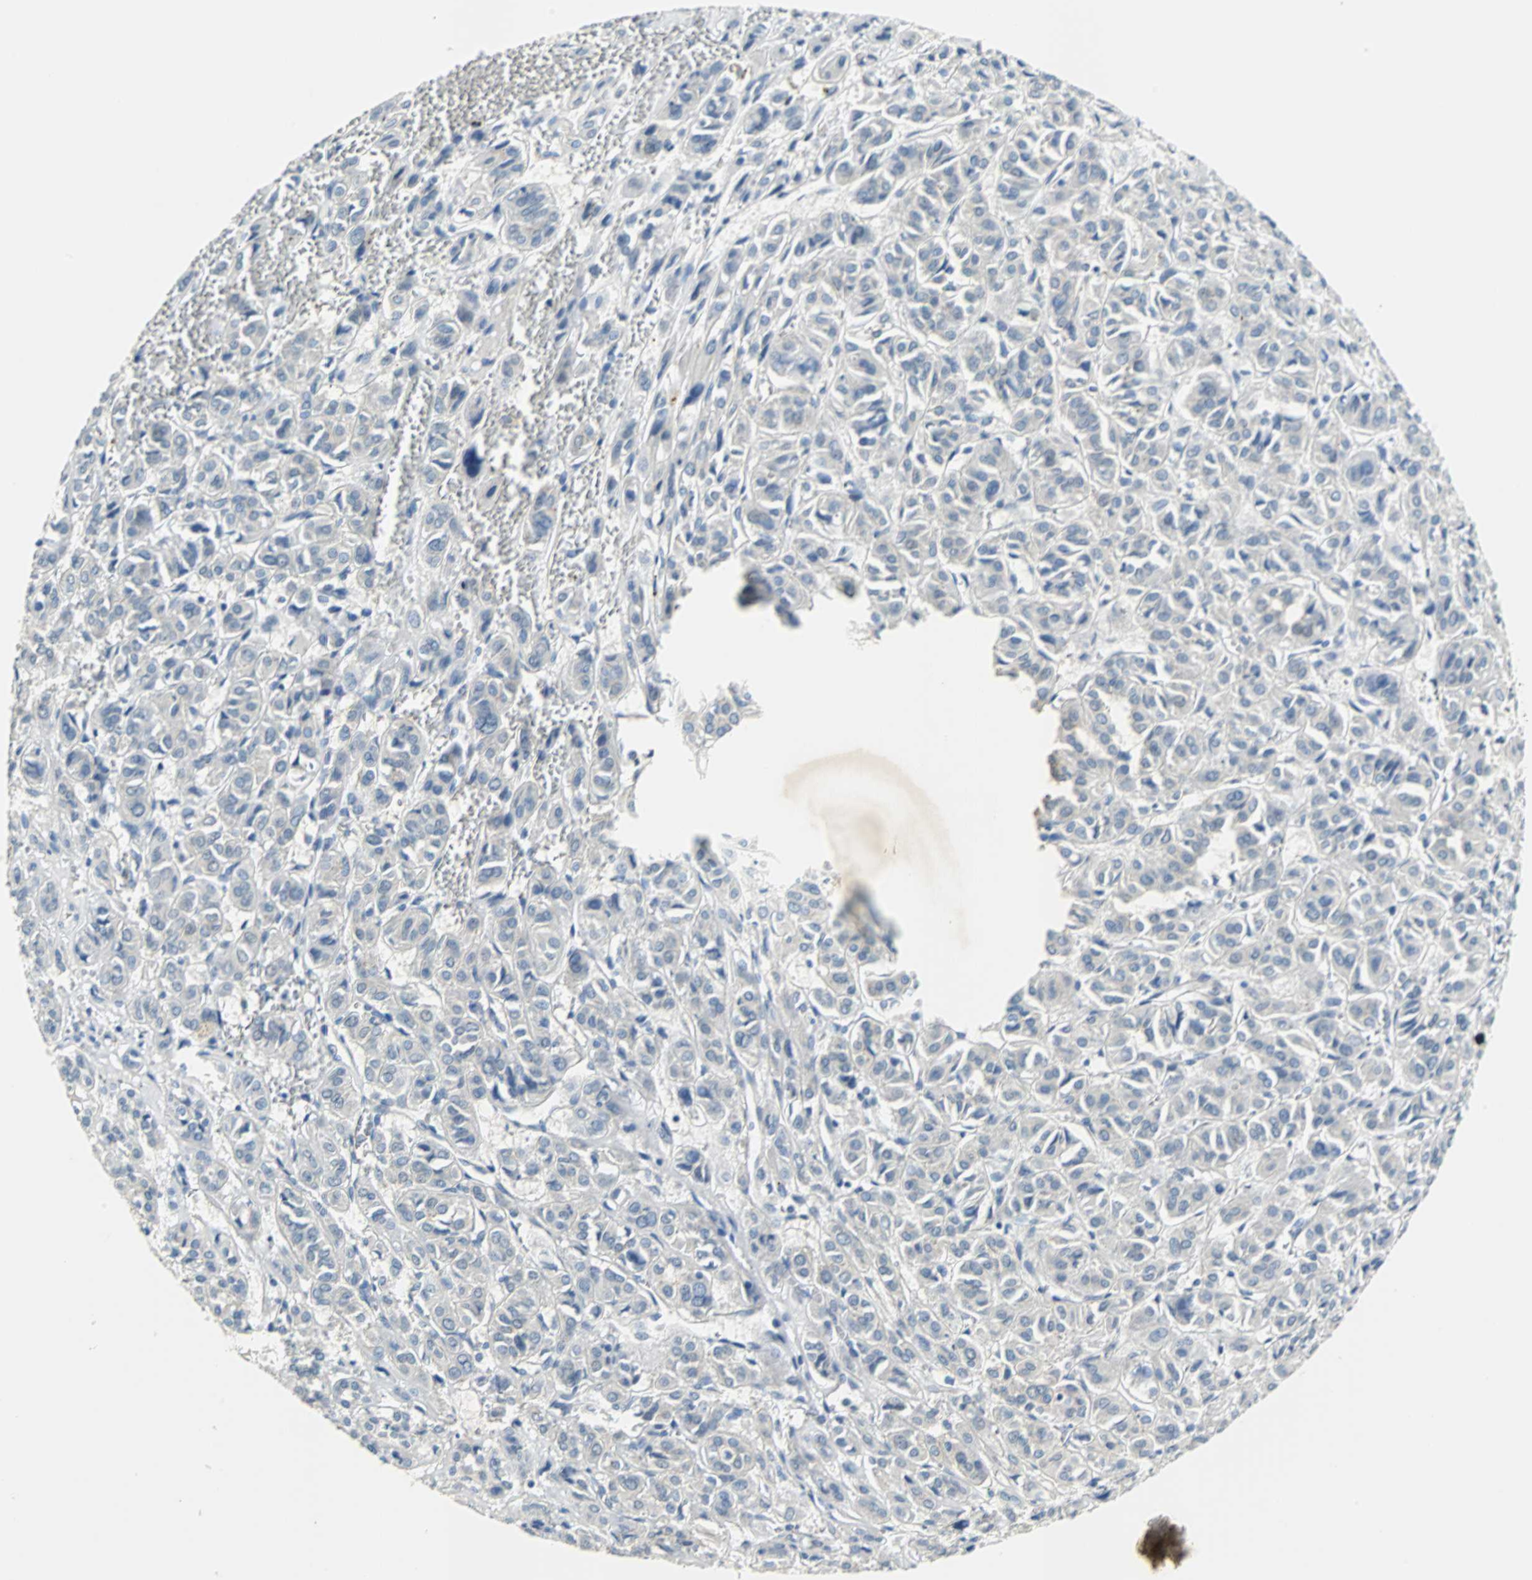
{"staining": {"intensity": "negative", "quantity": "none", "location": "none"}, "tissue": "thyroid cancer", "cell_type": "Tumor cells", "image_type": "cancer", "snomed": [{"axis": "morphology", "description": "Follicular adenoma carcinoma, NOS"}, {"axis": "topography", "description": "Thyroid gland"}], "caption": "Immunohistochemical staining of human follicular adenoma carcinoma (thyroid) demonstrates no significant staining in tumor cells.", "gene": "MUC7", "patient": {"sex": "female", "age": 71}}